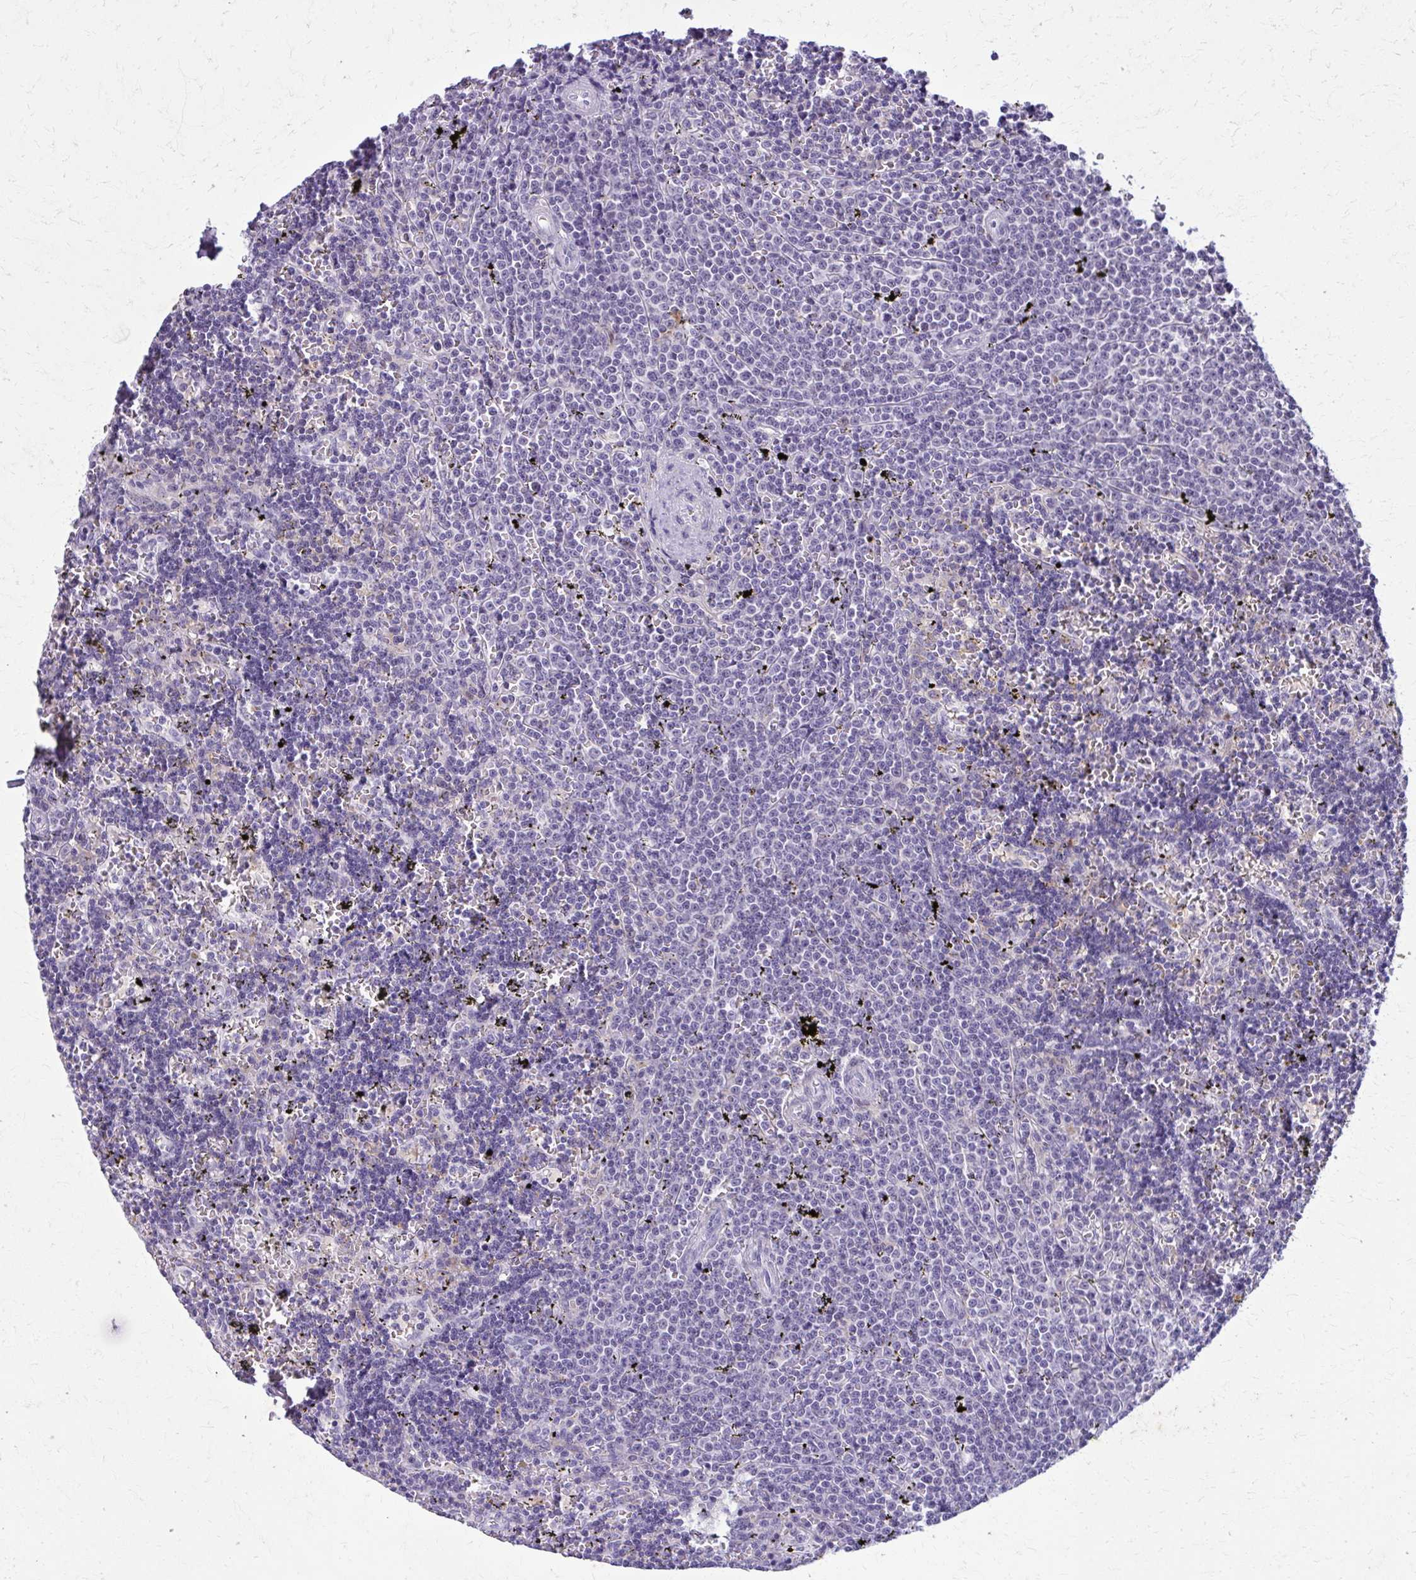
{"staining": {"intensity": "negative", "quantity": "none", "location": "none"}, "tissue": "lymphoma", "cell_type": "Tumor cells", "image_type": "cancer", "snomed": [{"axis": "morphology", "description": "Malignant lymphoma, non-Hodgkin's type, Low grade"}, {"axis": "topography", "description": "Spleen"}], "caption": "The histopathology image reveals no significant staining in tumor cells of low-grade malignant lymphoma, non-Hodgkin's type.", "gene": "CARD9", "patient": {"sex": "male", "age": 60}}